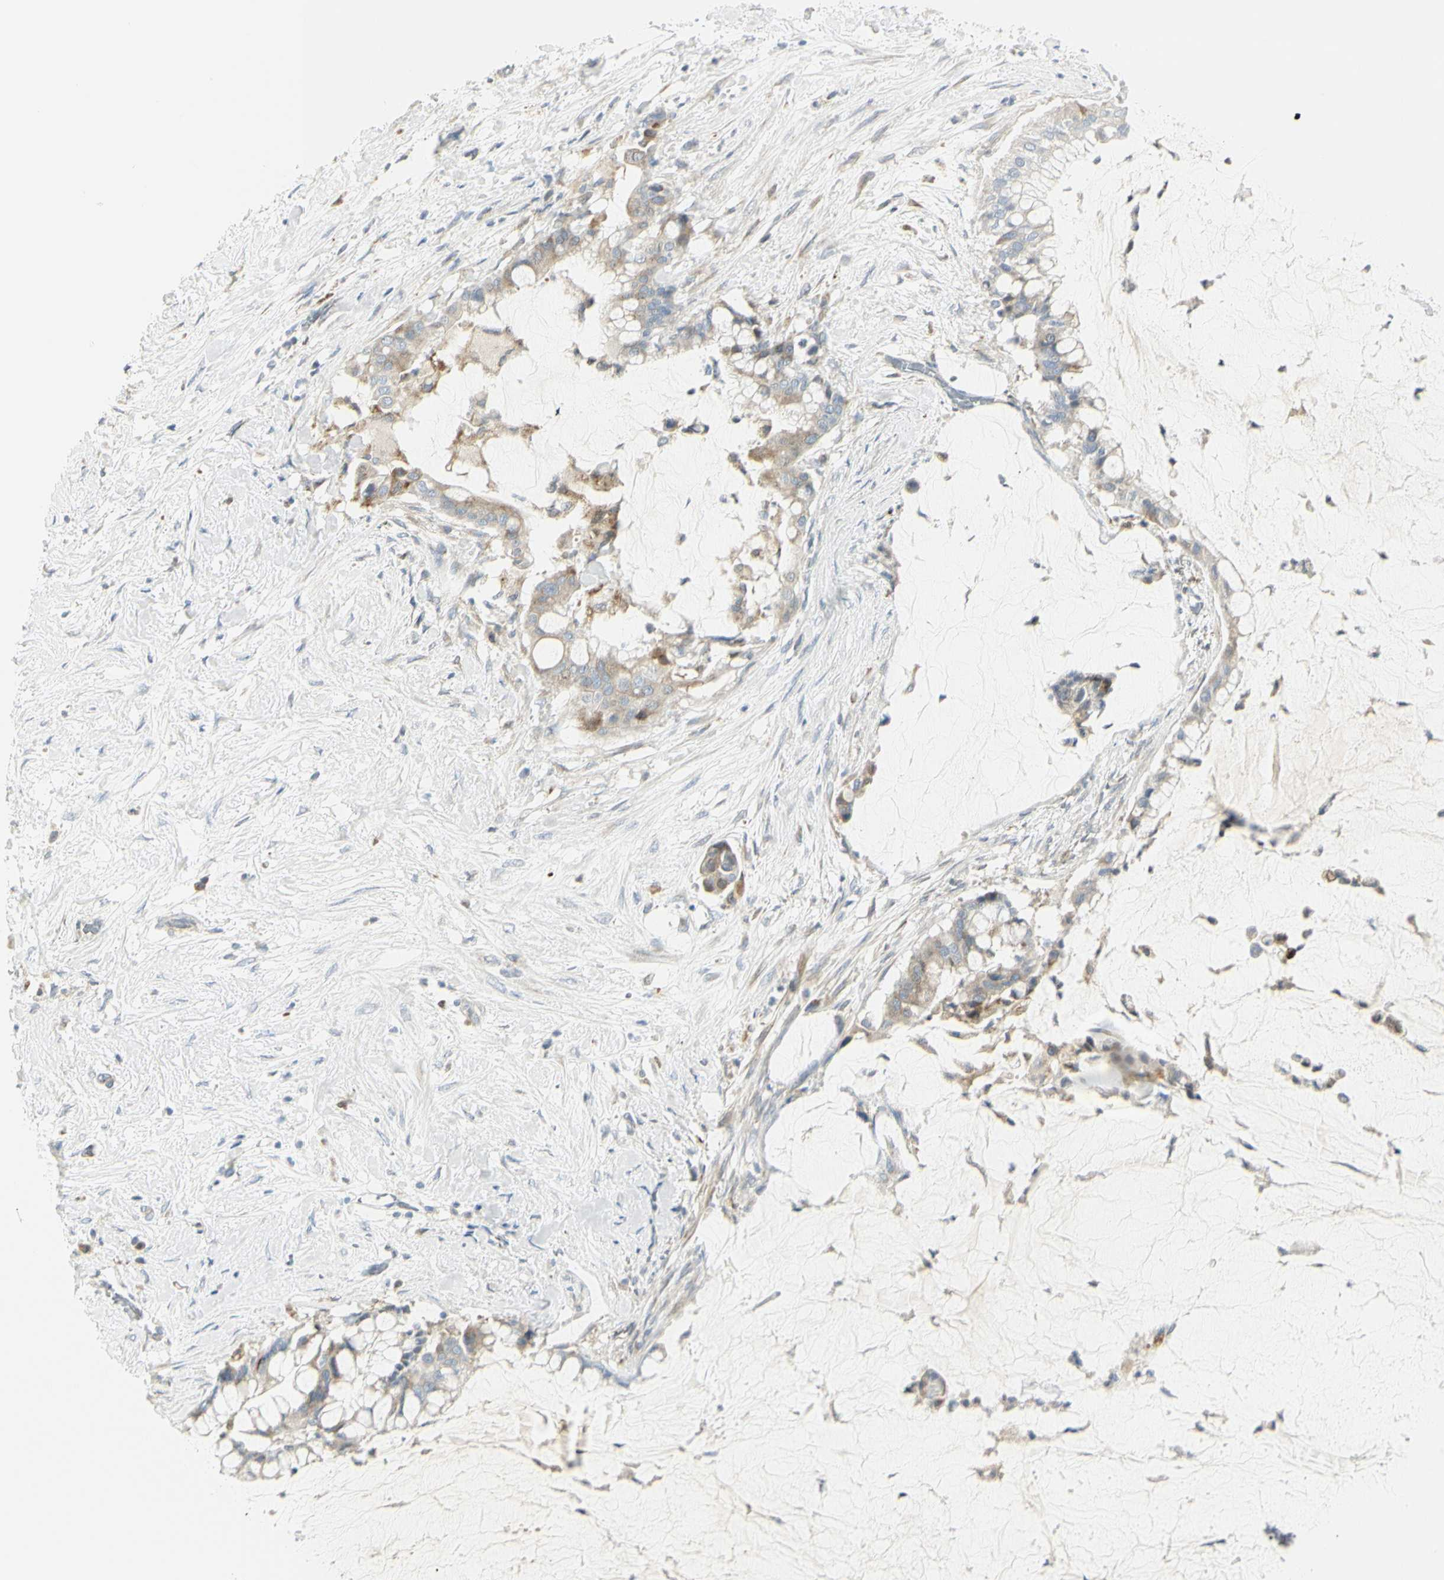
{"staining": {"intensity": "weak", "quantity": "25%-75%", "location": "cytoplasmic/membranous"}, "tissue": "pancreatic cancer", "cell_type": "Tumor cells", "image_type": "cancer", "snomed": [{"axis": "morphology", "description": "Adenocarcinoma, NOS"}, {"axis": "topography", "description": "Pancreas"}], "caption": "DAB (3,3'-diaminobenzidine) immunohistochemical staining of pancreatic adenocarcinoma demonstrates weak cytoplasmic/membranous protein positivity in about 25%-75% of tumor cells. (brown staining indicates protein expression, while blue staining denotes nuclei).", "gene": "TNFSF11", "patient": {"sex": "male", "age": 41}}